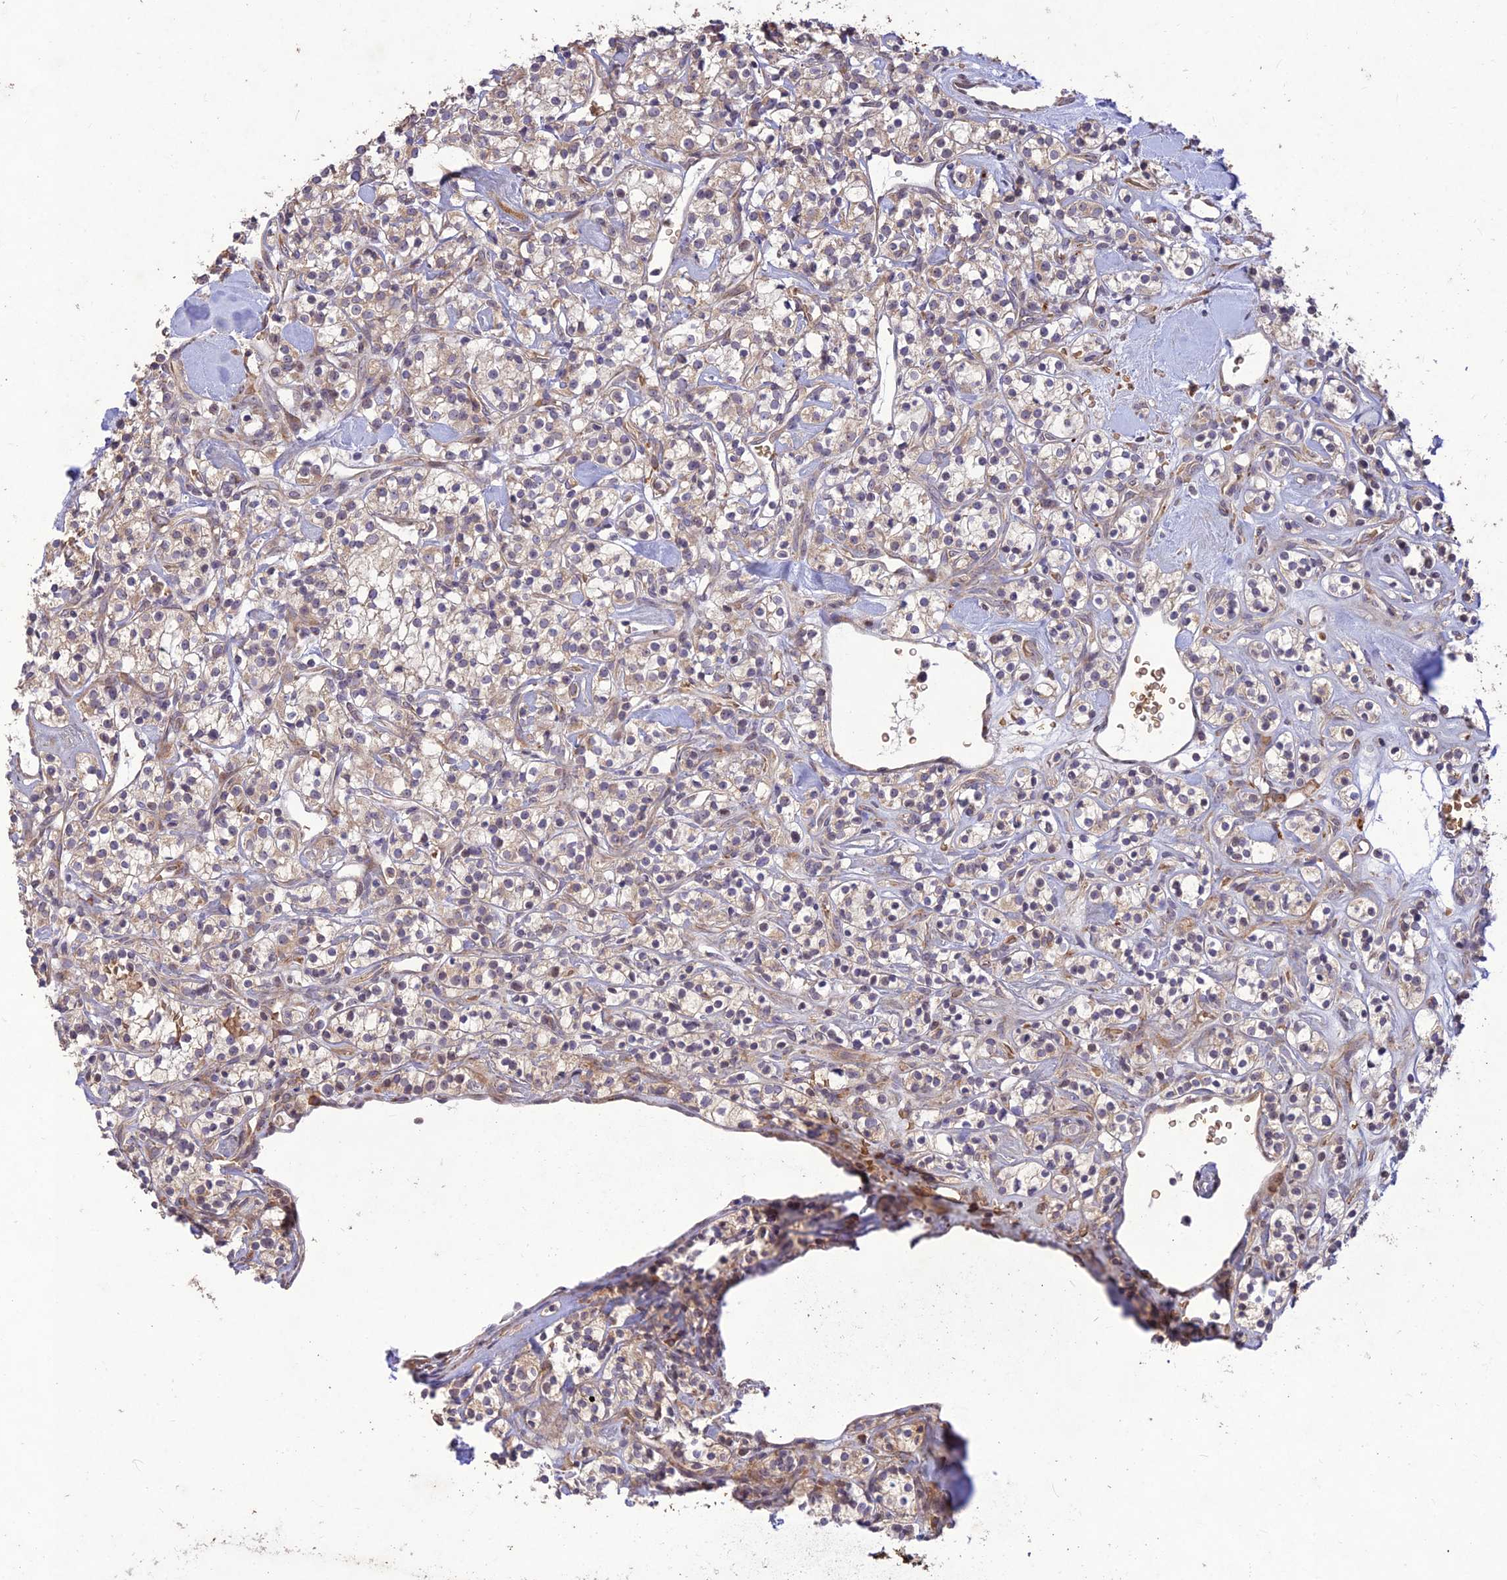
{"staining": {"intensity": "weak", "quantity": "25%-75%", "location": "cytoplasmic/membranous"}, "tissue": "renal cancer", "cell_type": "Tumor cells", "image_type": "cancer", "snomed": [{"axis": "morphology", "description": "Adenocarcinoma, NOS"}, {"axis": "topography", "description": "Kidney"}], "caption": "There is low levels of weak cytoplasmic/membranous positivity in tumor cells of renal adenocarcinoma, as demonstrated by immunohistochemical staining (brown color).", "gene": "PPP1R11", "patient": {"sex": "male", "age": 77}}